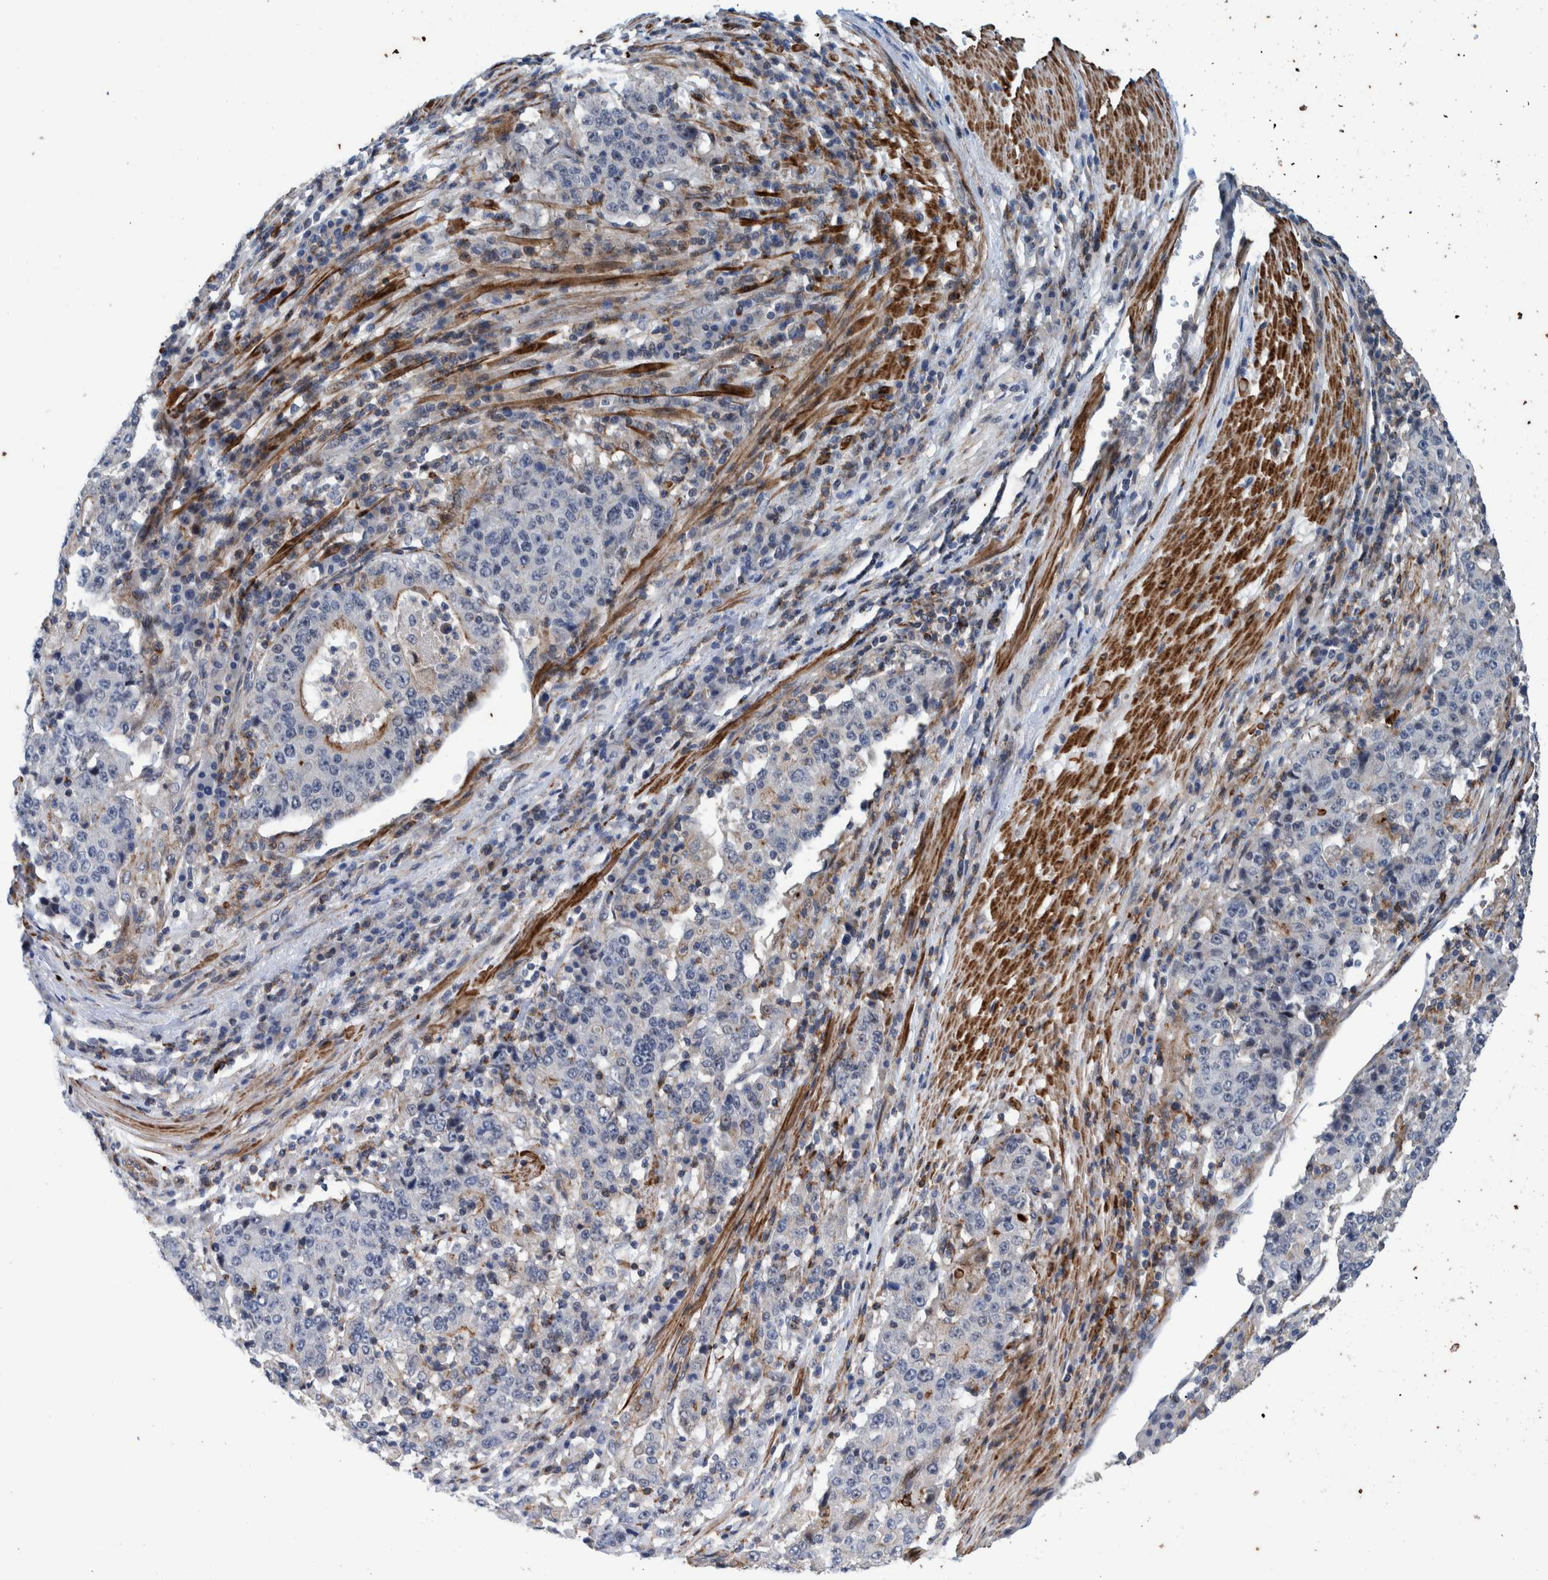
{"staining": {"intensity": "negative", "quantity": "none", "location": "none"}, "tissue": "stomach cancer", "cell_type": "Tumor cells", "image_type": "cancer", "snomed": [{"axis": "morphology", "description": "Adenocarcinoma, NOS"}, {"axis": "topography", "description": "Stomach"}], "caption": "High magnification brightfield microscopy of stomach cancer (adenocarcinoma) stained with DAB (3,3'-diaminobenzidine) (brown) and counterstained with hematoxylin (blue): tumor cells show no significant expression. (Stains: DAB (3,3'-diaminobenzidine) immunohistochemistry (IHC) with hematoxylin counter stain, Microscopy: brightfield microscopy at high magnification).", "gene": "MKS1", "patient": {"sex": "male", "age": 59}}